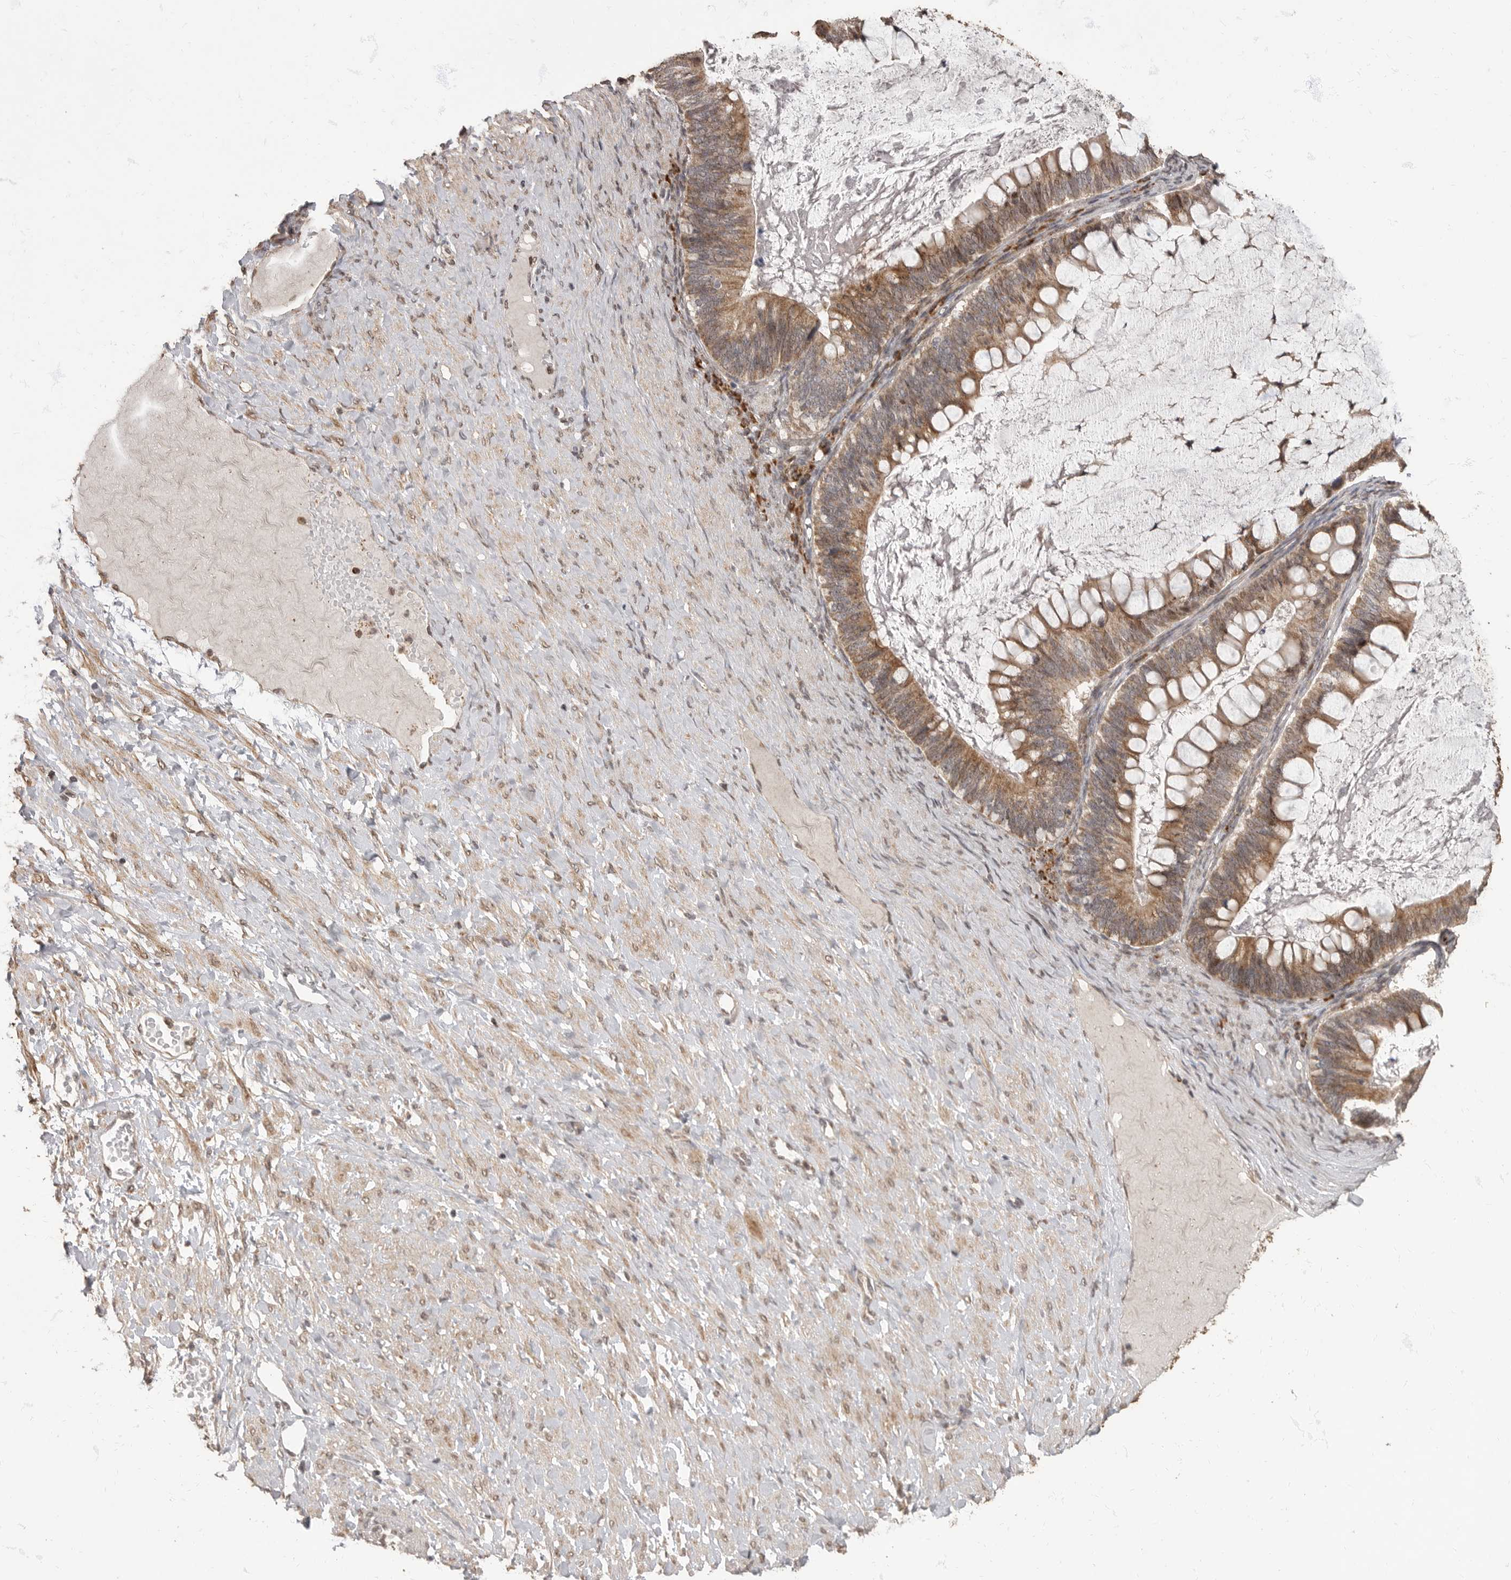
{"staining": {"intensity": "moderate", "quantity": ">75%", "location": "cytoplasmic/membranous"}, "tissue": "ovarian cancer", "cell_type": "Tumor cells", "image_type": "cancer", "snomed": [{"axis": "morphology", "description": "Cystadenocarcinoma, mucinous, NOS"}, {"axis": "topography", "description": "Ovary"}], "caption": "A photomicrograph of mucinous cystadenocarcinoma (ovarian) stained for a protein shows moderate cytoplasmic/membranous brown staining in tumor cells.", "gene": "MAFG", "patient": {"sex": "female", "age": 61}}